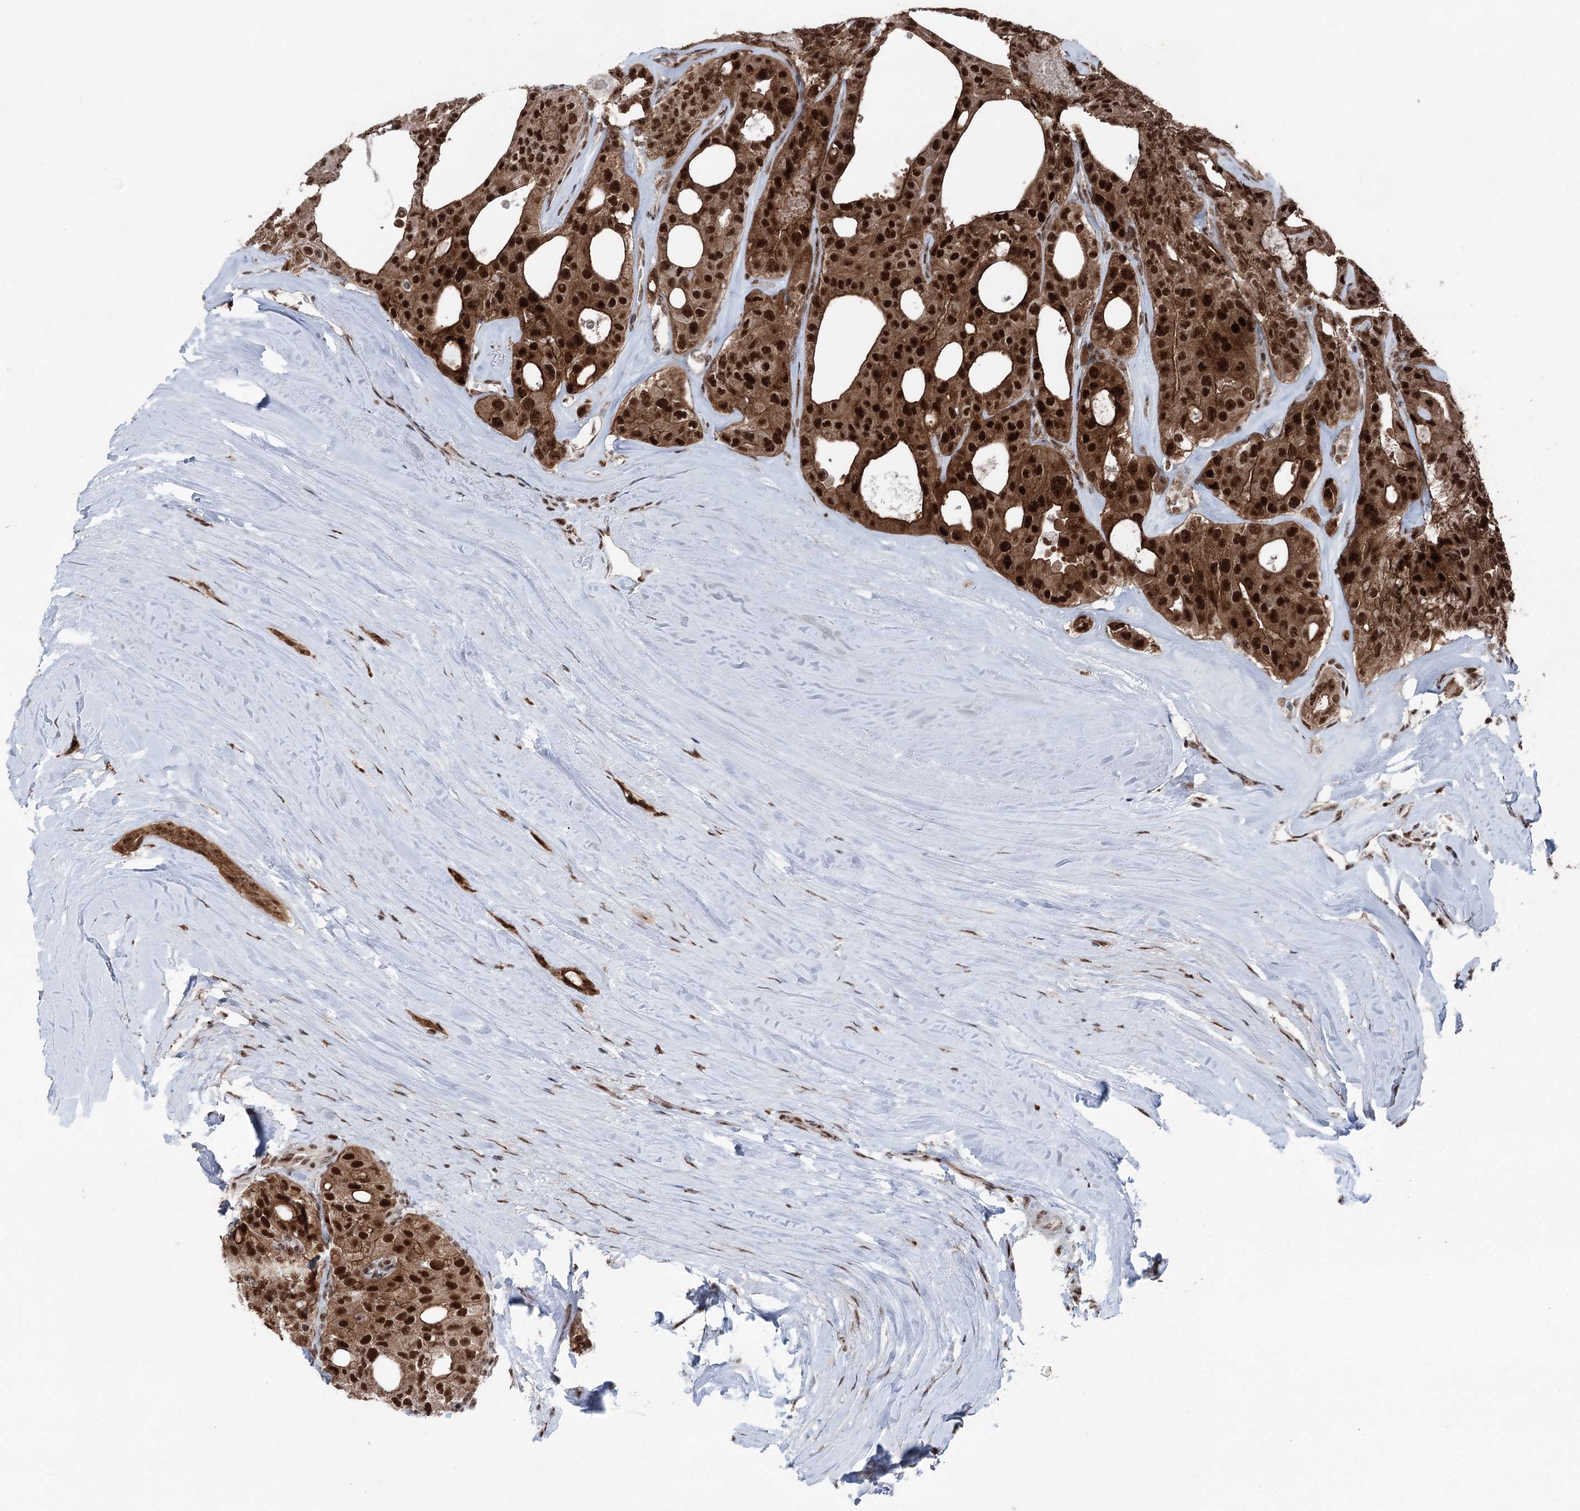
{"staining": {"intensity": "strong", "quantity": ">75%", "location": "cytoplasmic/membranous,nuclear"}, "tissue": "thyroid cancer", "cell_type": "Tumor cells", "image_type": "cancer", "snomed": [{"axis": "morphology", "description": "Follicular adenoma carcinoma, NOS"}, {"axis": "topography", "description": "Thyroid gland"}], "caption": "This is a photomicrograph of immunohistochemistry staining of thyroid cancer (follicular adenoma carcinoma), which shows strong positivity in the cytoplasmic/membranous and nuclear of tumor cells.", "gene": "ZCCHC8", "patient": {"sex": "male", "age": 75}}